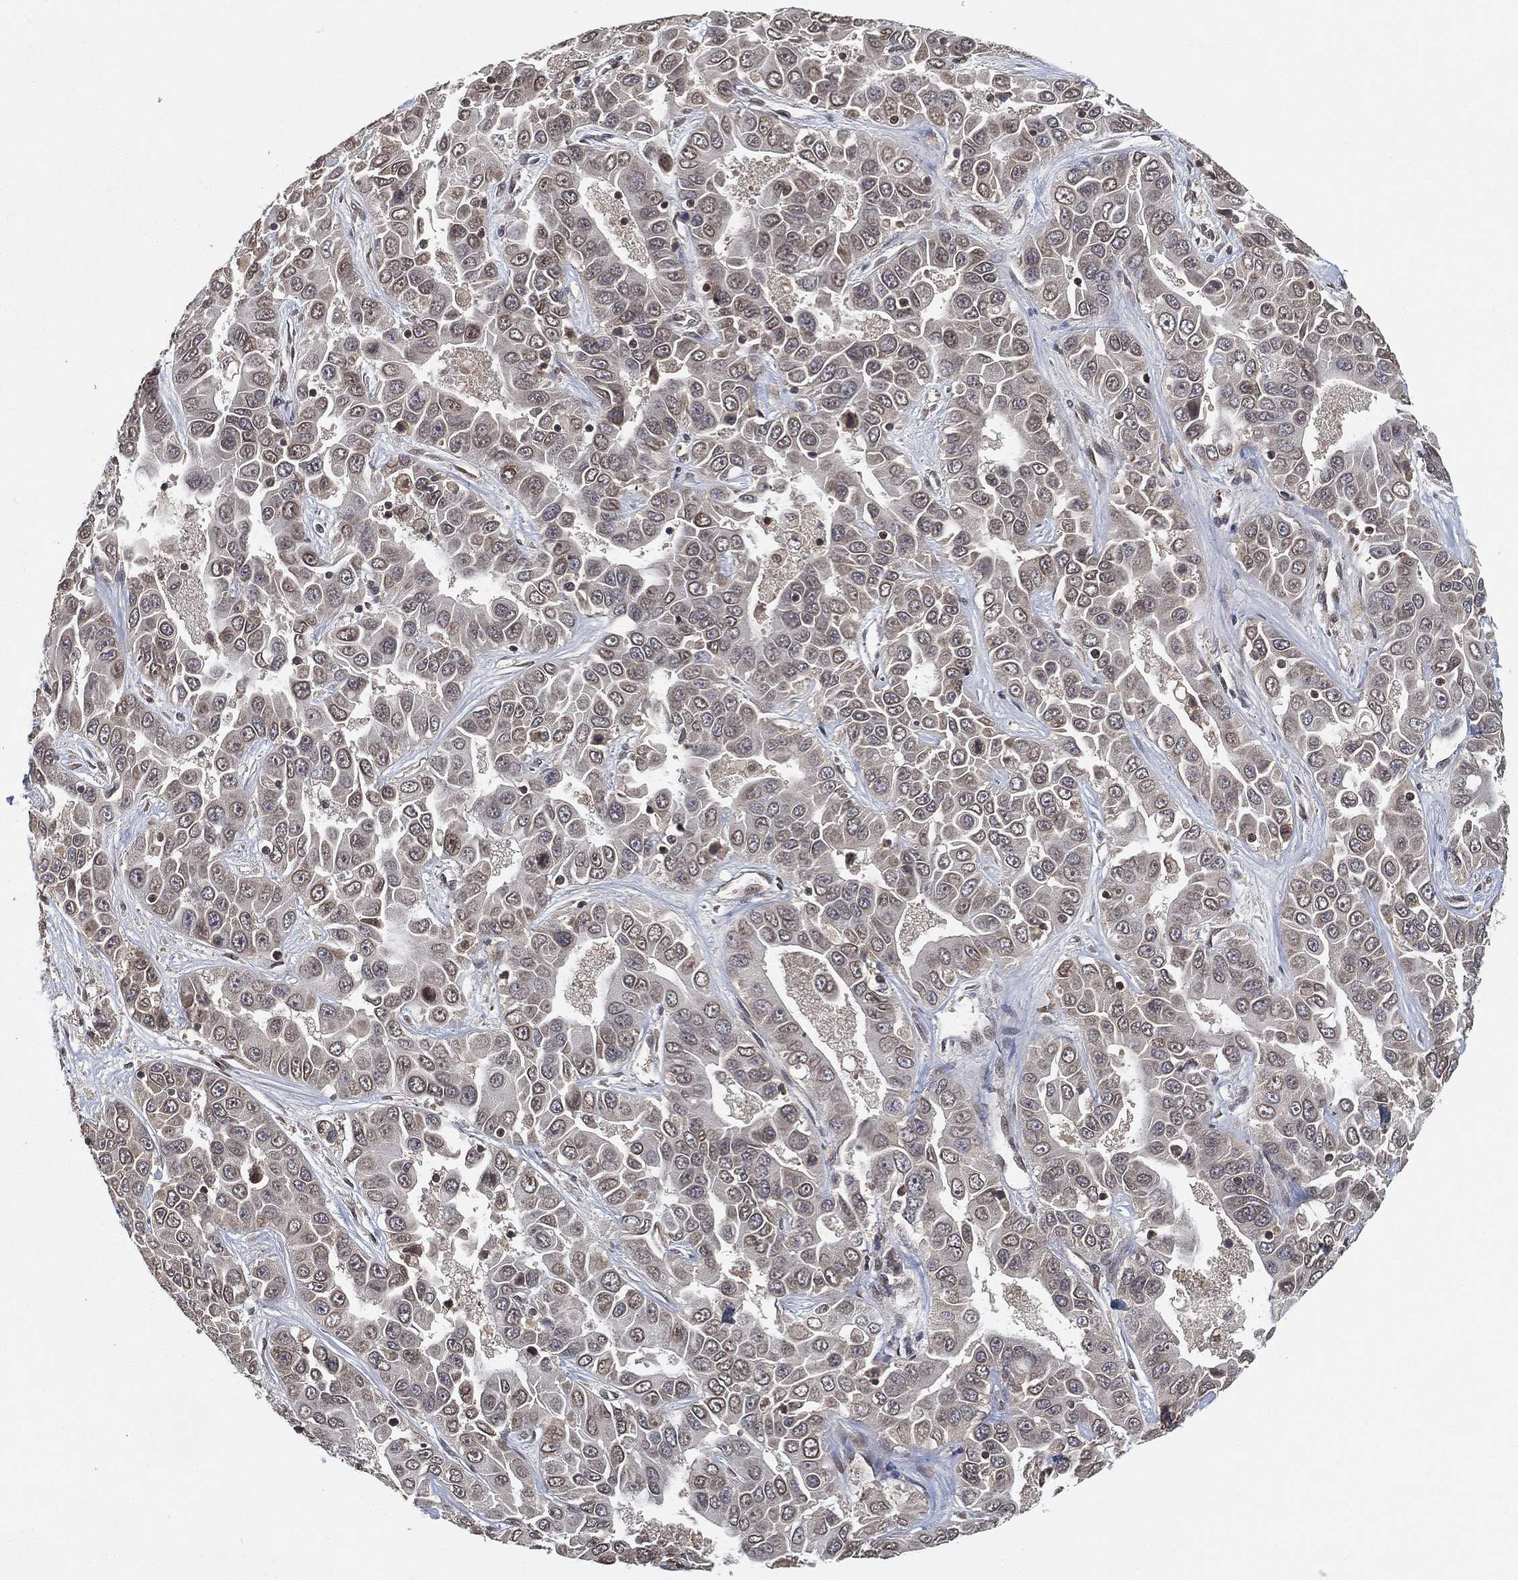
{"staining": {"intensity": "negative", "quantity": "none", "location": "none"}, "tissue": "liver cancer", "cell_type": "Tumor cells", "image_type": "cancer", "snomed": [{"axis": "morphology", "description": "Cholangiocarcinoma"}, {"axis": "topography", "description": "Liver"}], "caption": "Tumor cells are negative for protein expression in human cholangiocarcinoma (liver).", "gene": "UBA5", "patient": {"sex": "female", "age": 52}}